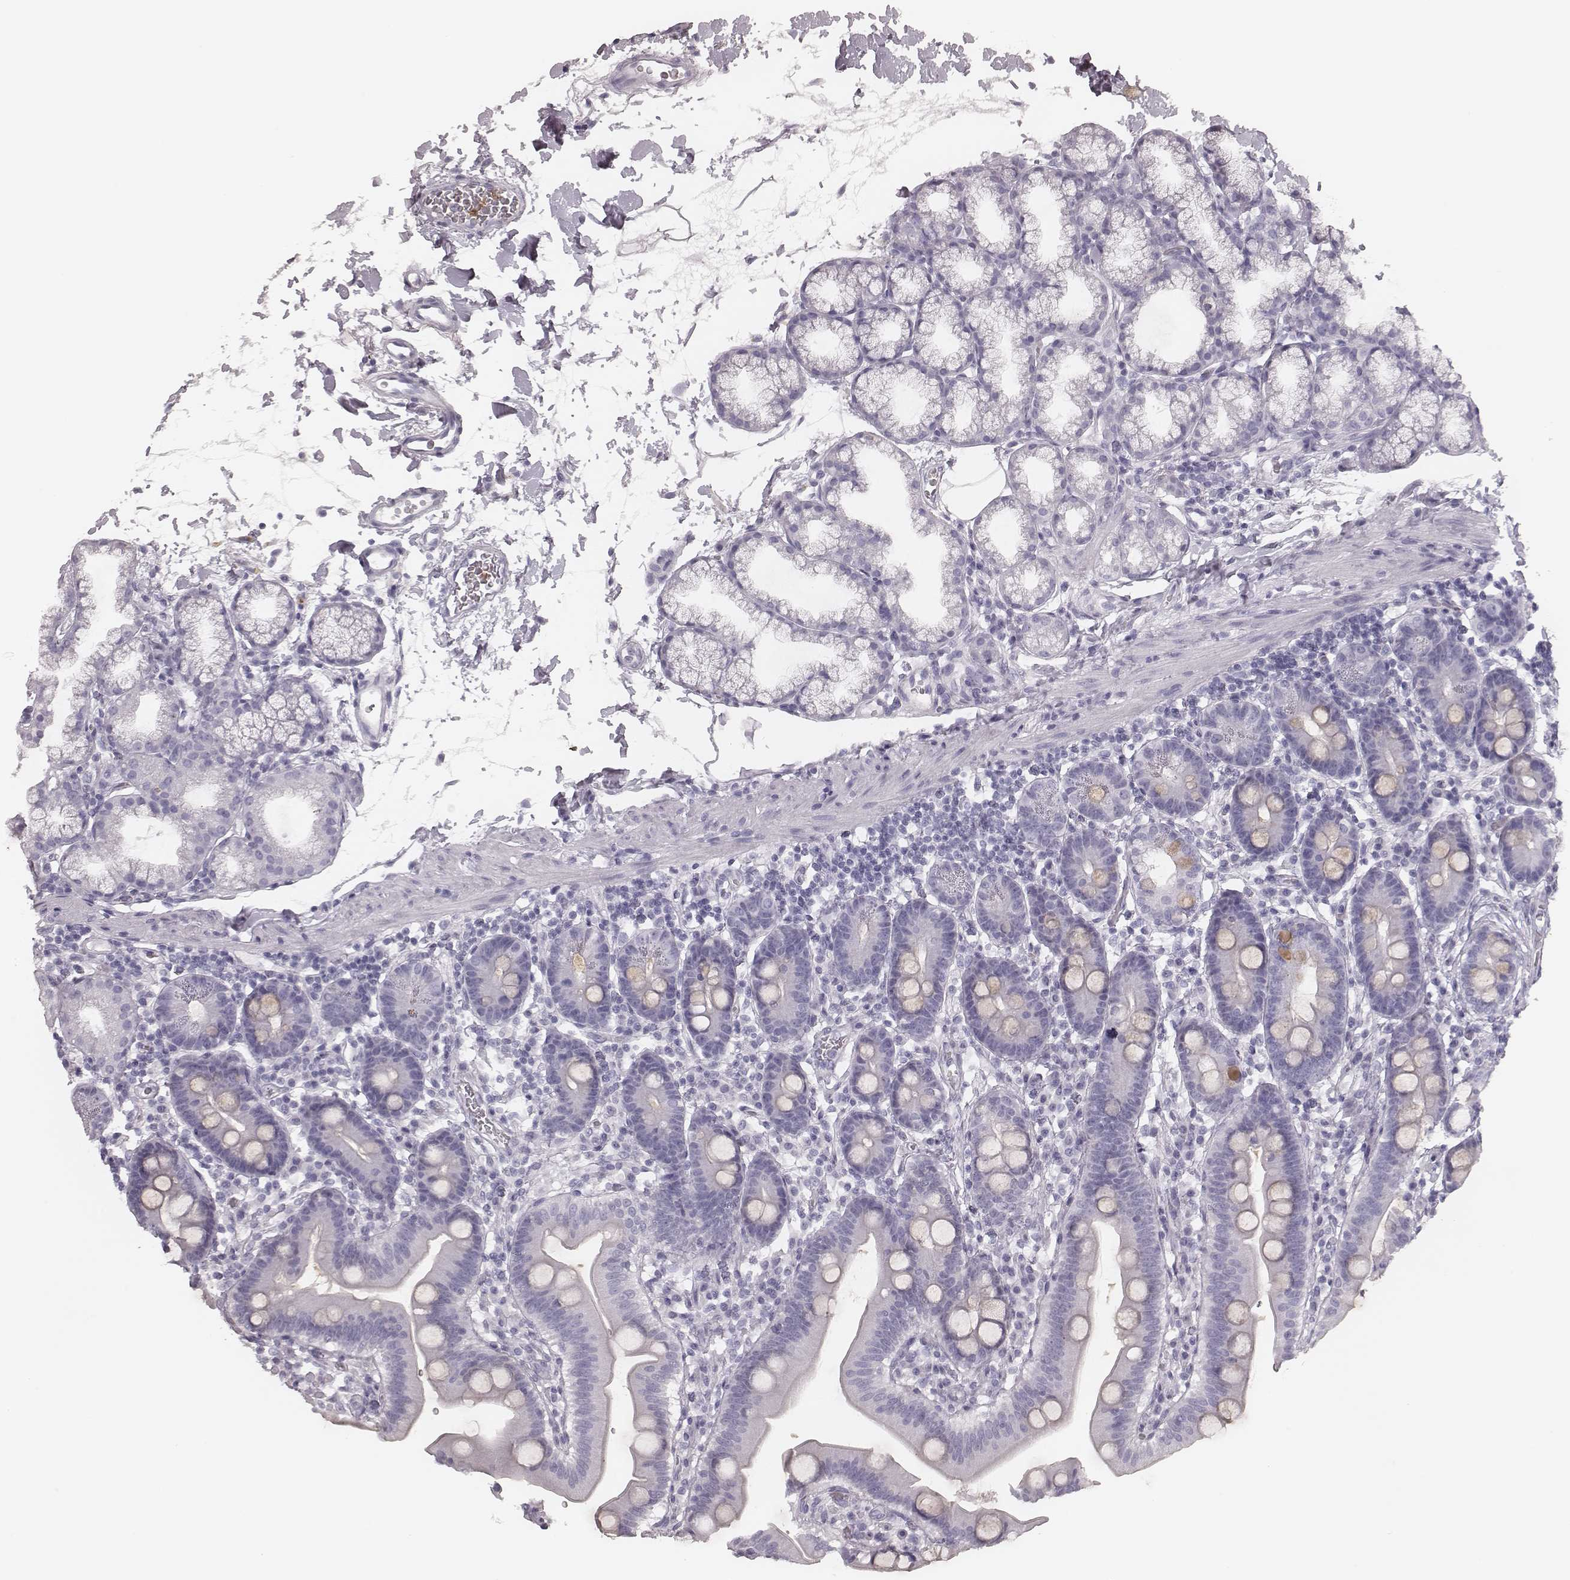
{"staining": {"intensity": "negative", "quantity": "none", "location": "none"}, "tissue": "duodenum", "cell_type": "Glandular cells", "image_type": "normal", "snomed": [{"axis": "morphology", "description": "Normal tissue, NOS"}, {"axis": "topography", "description": "Pancreas"}, {"axis": "topography", "description": "Duodenum"}], "caption": "The IHC histopathology image has no significant positivity in glandular cells of duodenum.", "gene": "ELANE", "patient": {"sex": "male", "age": 59}}